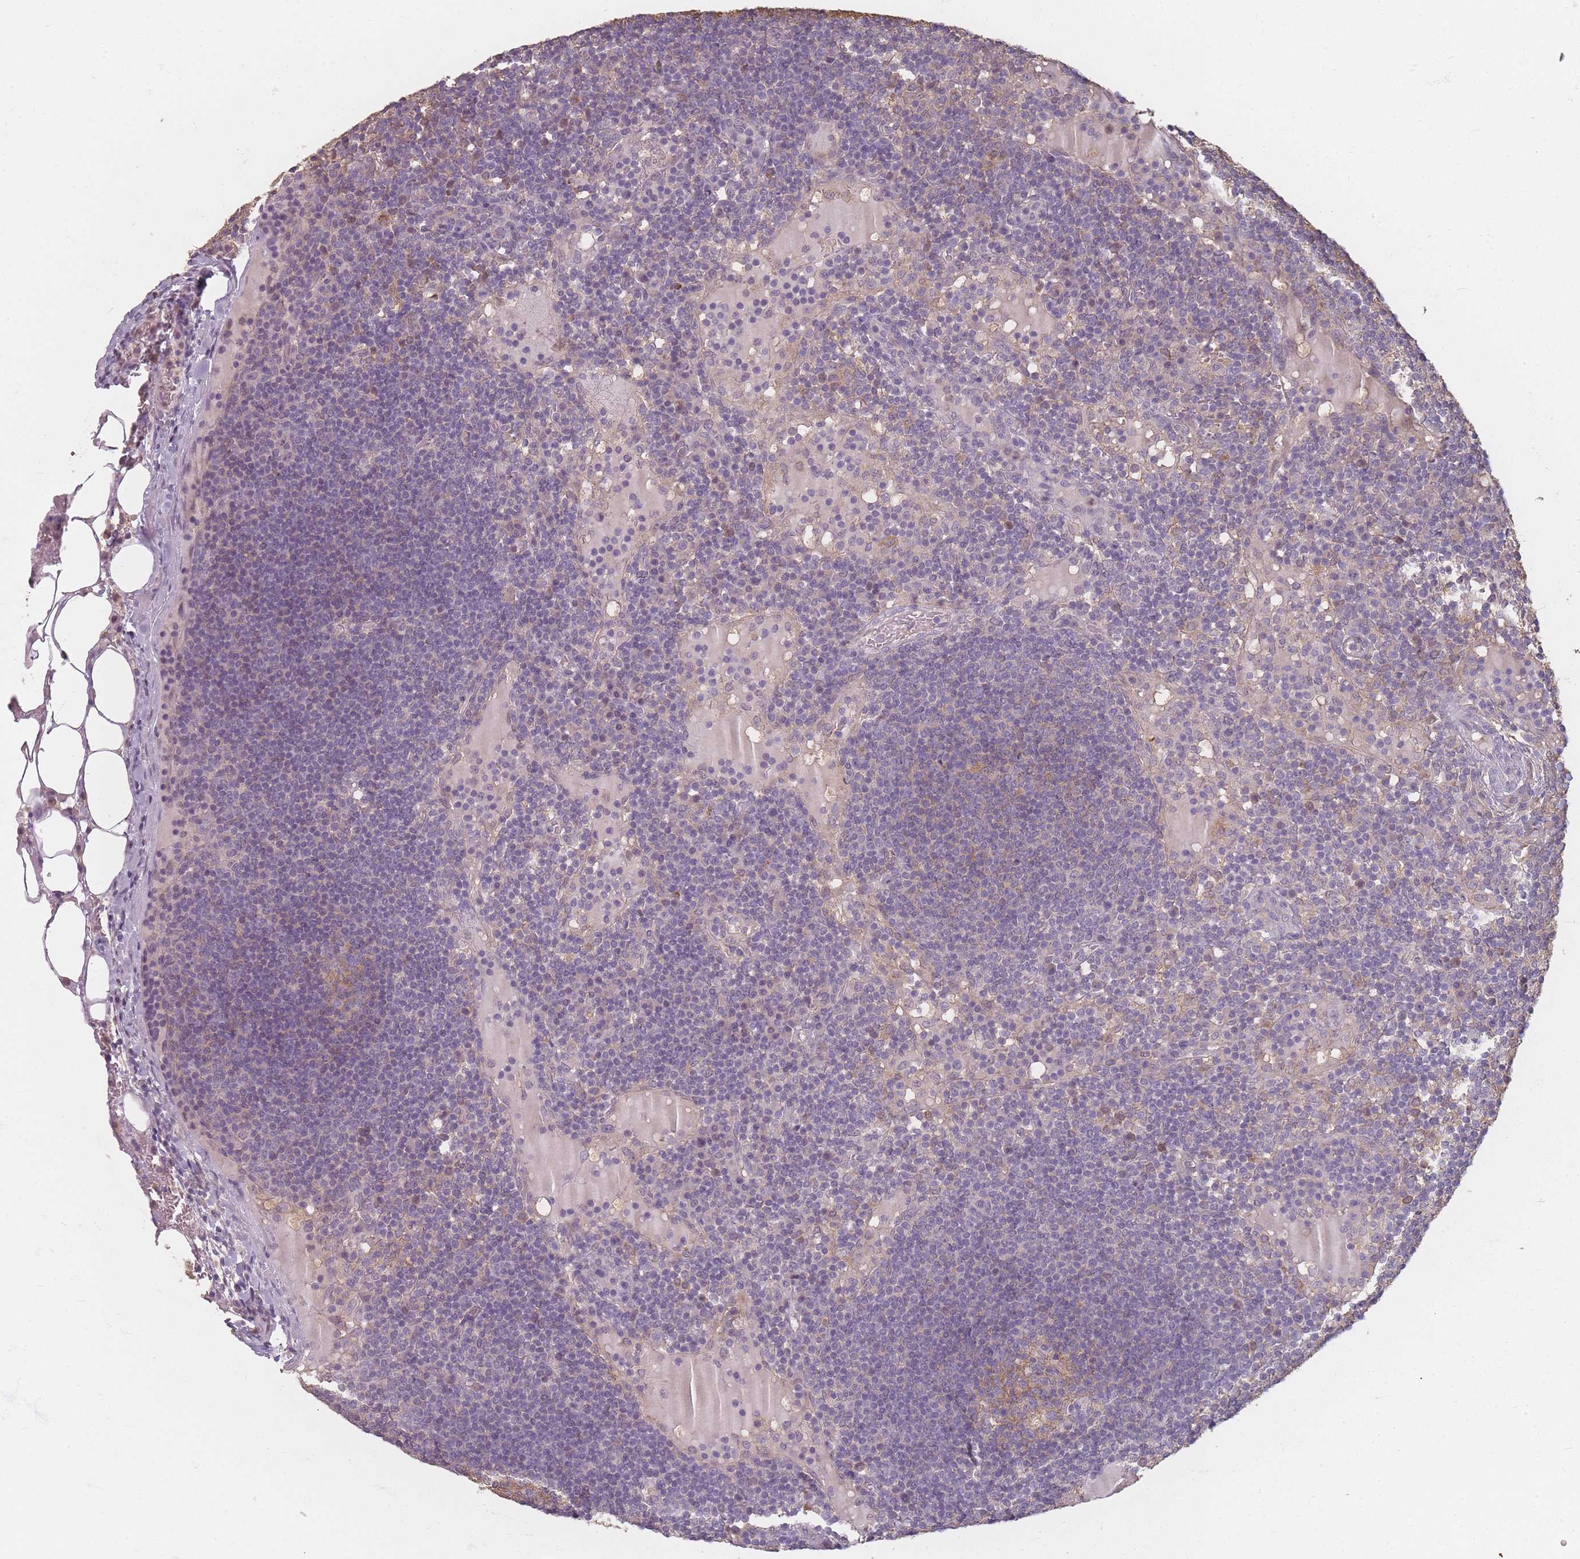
{"staining": {"intensity": "moderate", "quantity": "25%-75%", "location": "cytoplasmic/membranous"}, "tissue": "lymph node", "cell_type": "Germinal center cells", "image_type": "normal", "snomed": [{"axis": "morphology", "description": "Normal tissue, NOS"}, {"axis": "topography", "description": "Lymph node"}], "caption": "Protein staining by IHC exhibits moderate cytoplasmic/membranous expression in about 25%-75% of germinal center cells in unremarkable lymph node. Nuclei are stained in blue.", "gene": "RFTN1", "patient": {"sex": "male", "age": 53}}